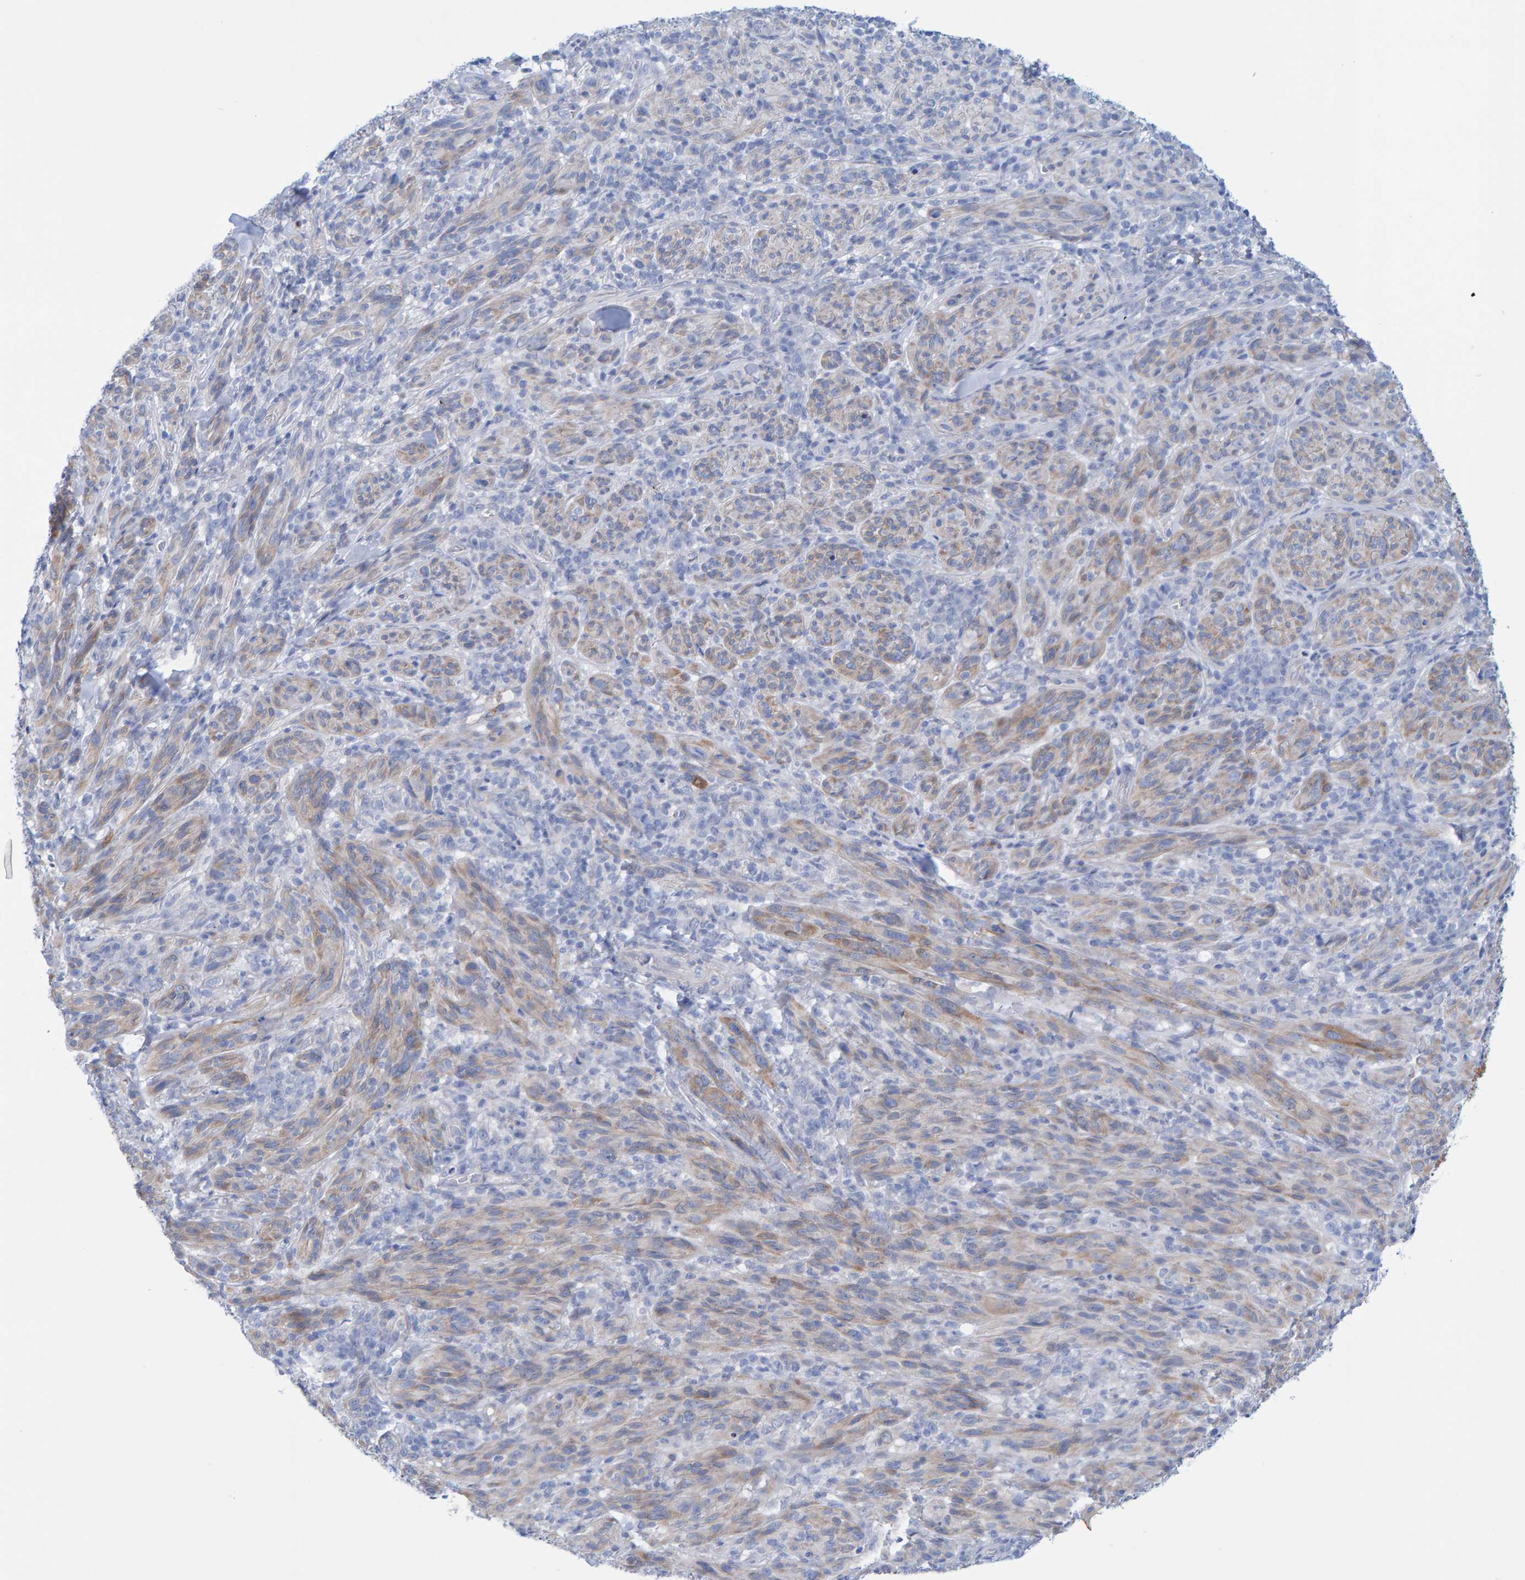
{"staining": {"intensity": "weak", "quantity": "25%-75%", "location": "cytoplasmic/membranous"}, "tissue": "melanoma", "cell_type": "Tumor cells", "image_type": "cancer", "snomed": [{"axis": "morphology", "description": "Malignant melanoma, NOS"}, {"axis": "topography", "description": "Skin of head"}], "caption": "Tumor cells demonstrate weak cytoplasmic/membranous staining in approximately 25%-75% of cells in melanoma.", "gene": "JAKMIP3", "patient": {"sex": "male", "age": 96}}